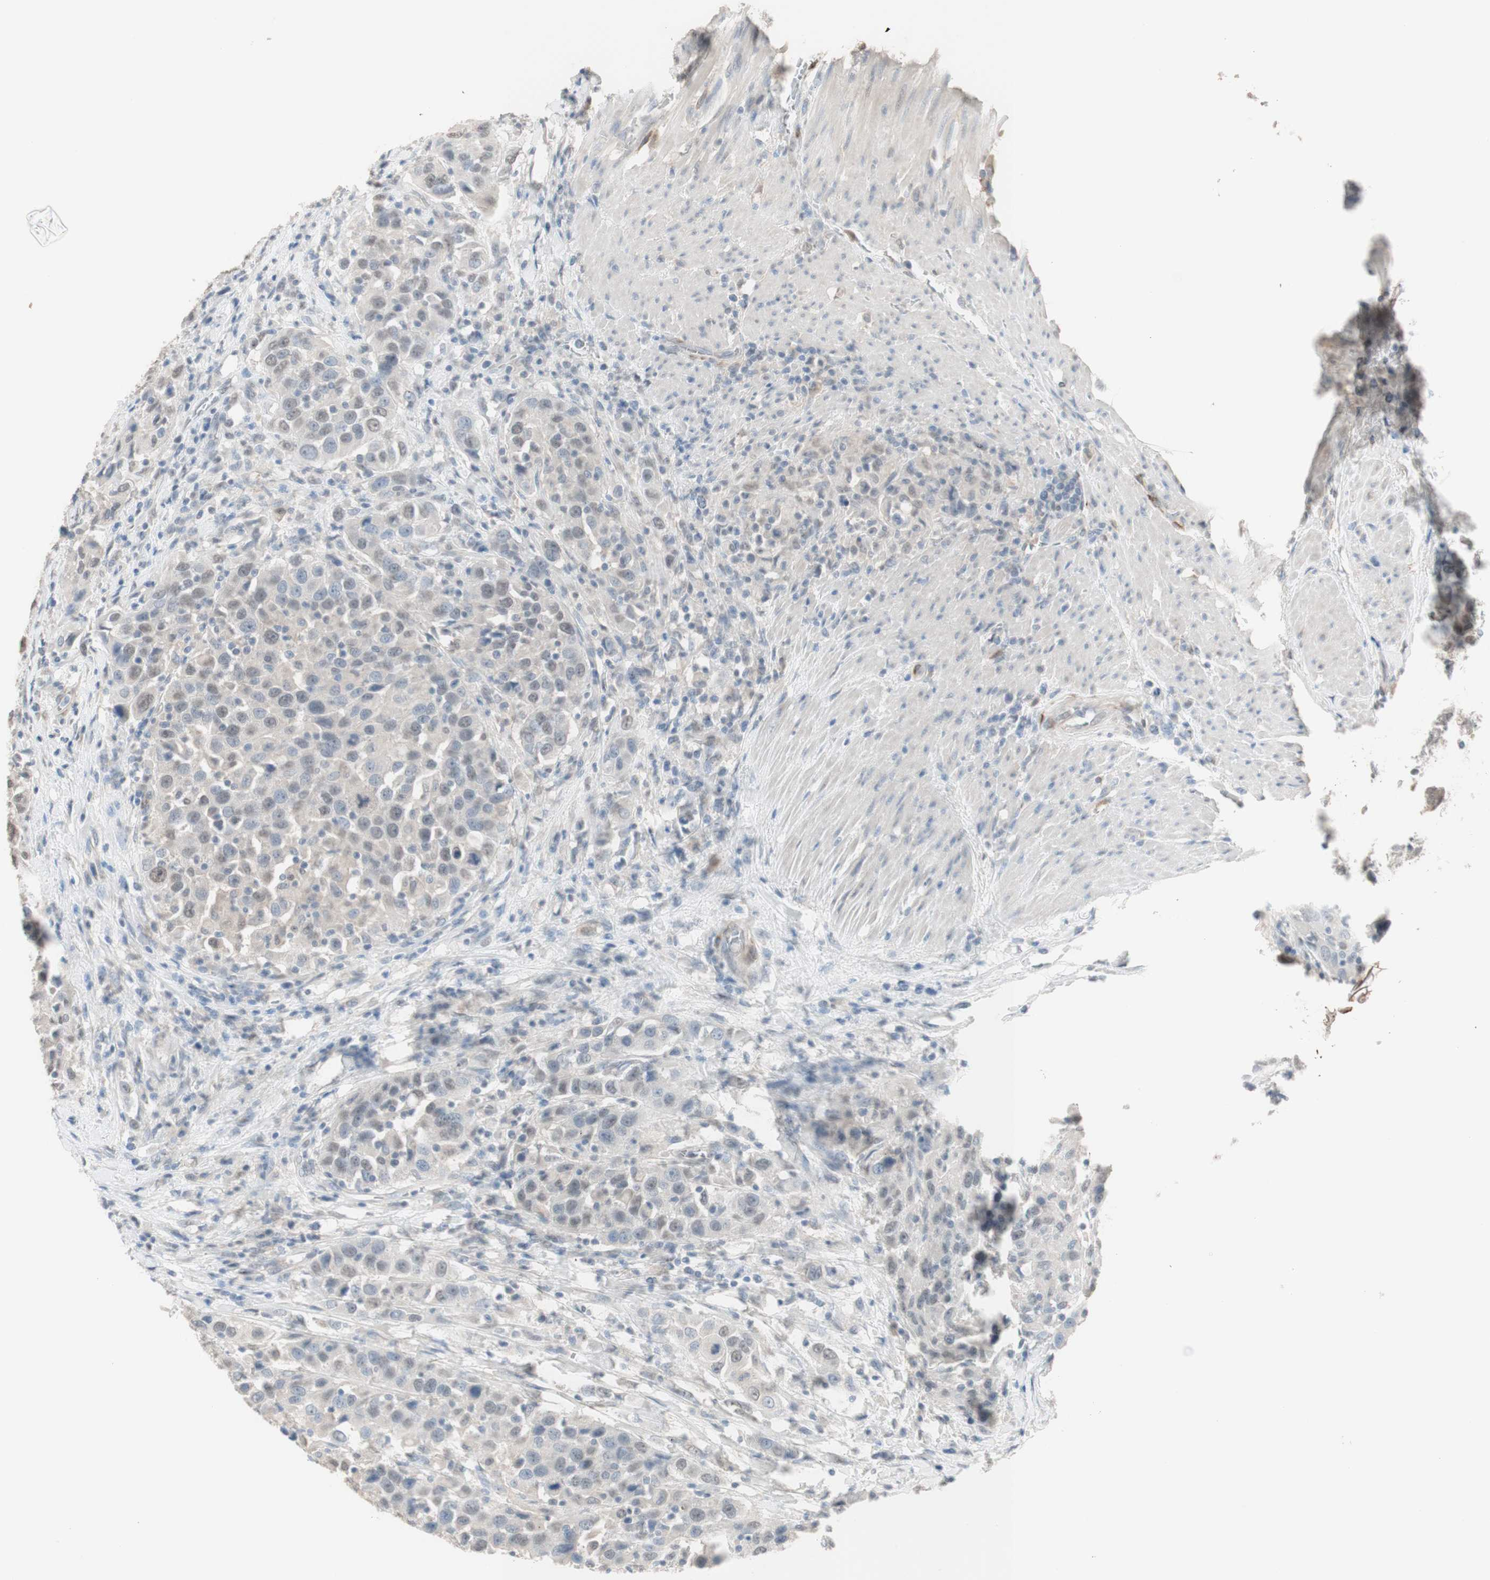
{"staining": {"intensity": "negative", "quantity": "none", "location": "none"}, "tissue": "urothelial cancer", "cell_type": "Tumor cells", "image_type": "cancer", "snomed": [{"axis": "morphology", "description": "Urothelial carcinoma, High grade"}, {"axis": "topography", "description": "Urinary bladder"}], "caption": "Immunohistochemical staining of high-grade urothelial carcinoma reveals no significant positivity in tumor cells.", "gene": "MUC3A", "patient": {"sex": "female", "age": 80}}